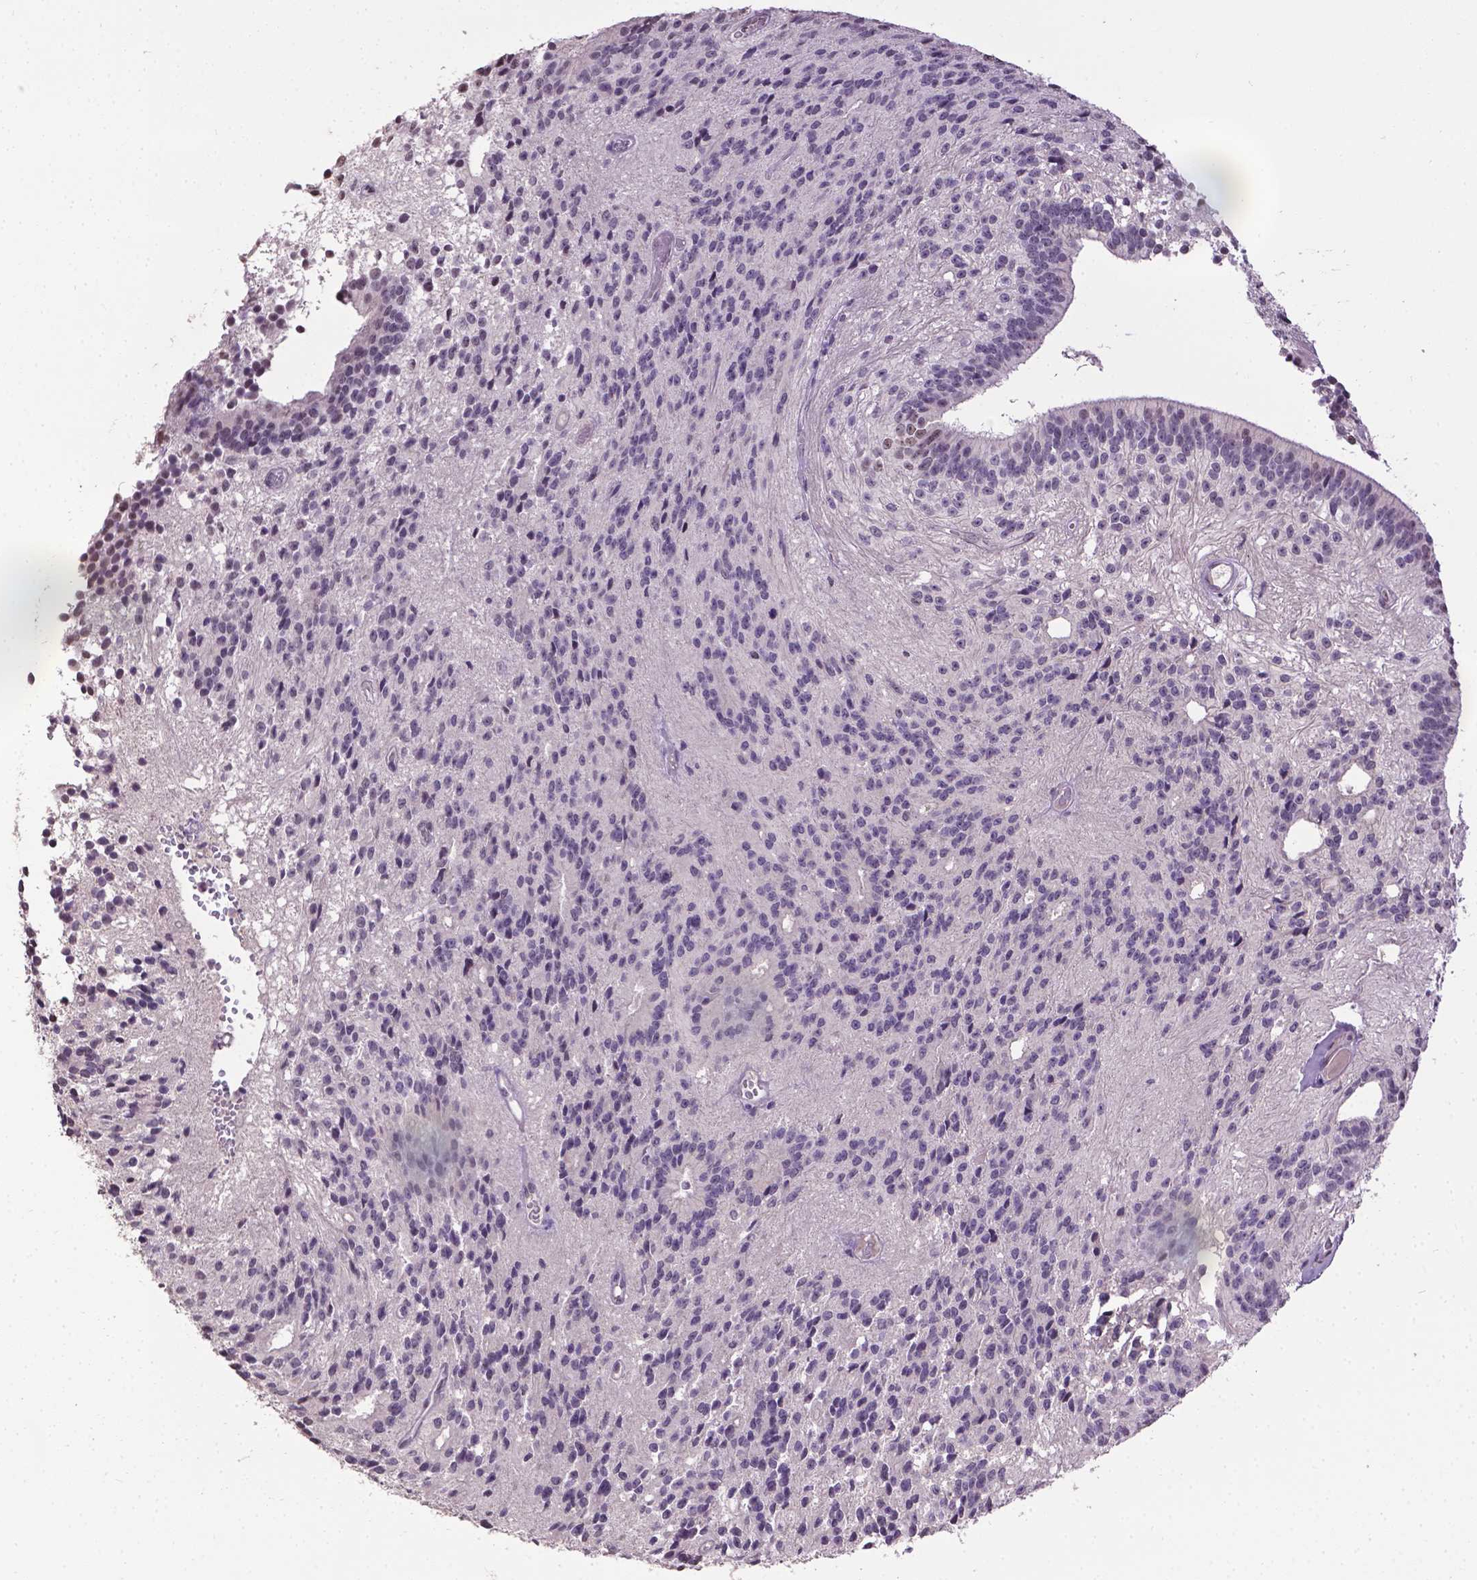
{"staining": {"intensity": "negative", "quantity": "none", "location": "none"}, "tissue": "glioma", "cell_type": "Tumor cells", "image_type": "cancer", "snomed": [{"axis": "morphology", "description": "Glioma, malignant, Low grade"}, {"axis": "topography", "description": "Brain"}], "caption": "This micrograph is of glioma stained with immunohistochemistry (IHC) to label a protein in brown with the nuclei are counter-stained blue. There is no staining in tumor cells.", "gene": "CPM", "patient": {"sex": "male", "age": 31}}